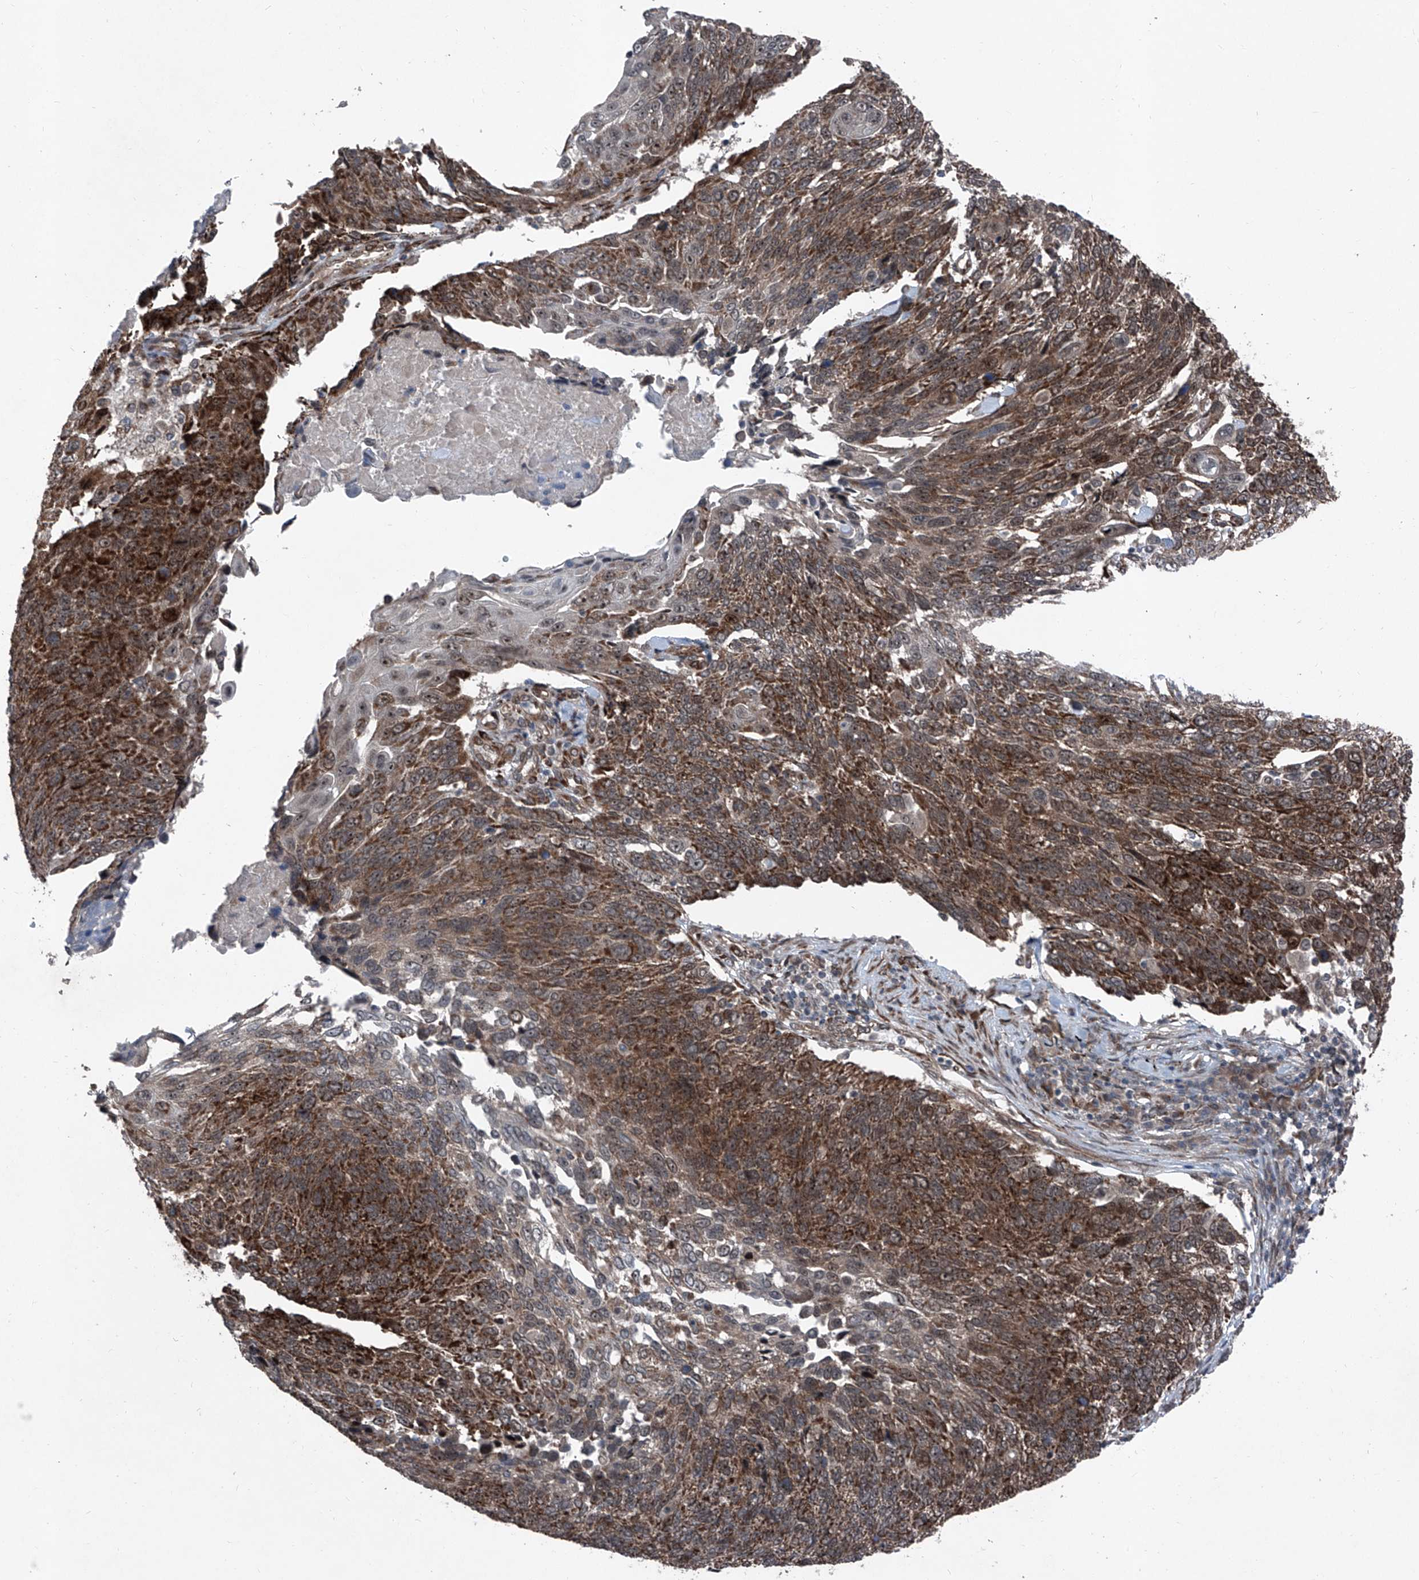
{"staining": {"intensity": "strong", "quantity": ">75%", "location": "cytoplasmic/membranous"}, "tissue": "lung cancer", "cell_type": "Tumor cells", "image_type": "cancer", "snomed": [{"axis": "morphology", "description": "Squamous cell carcinoma, NOS"}, {"axis": "topography", "description": "Lung"}], "caption": "Tumor cells demonstrate high levels of strong cytoplasmic/membranous staining in about >75% of cells in human squamous cell carcinoma (lung).", "gene": "COA7", "patient": {"sex": "male", "age": 66}}